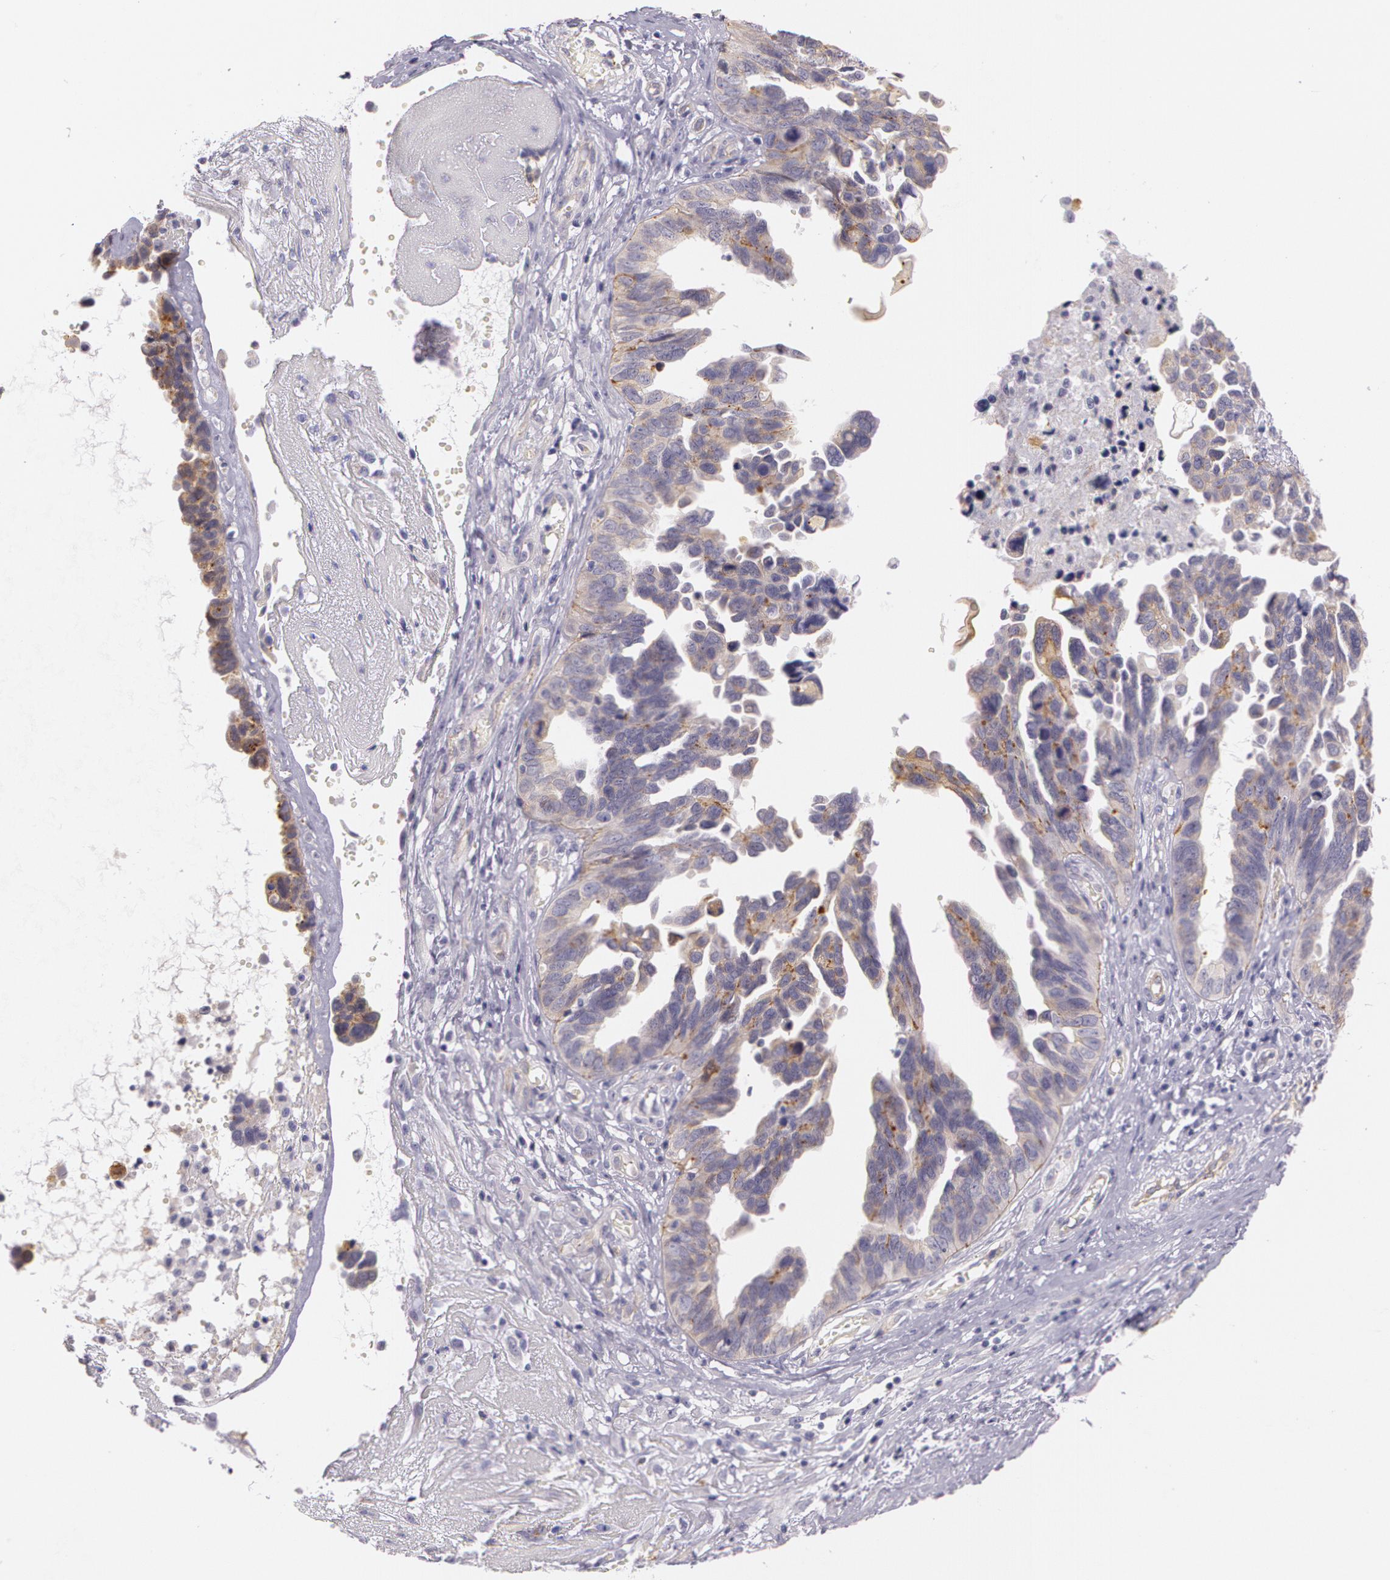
{"staining": {"intensity": "weak", "quantity": ">75%", "location": "cytoplasmic/membranous"}, "tissue": "ovarian cancer", "cell_type": "Tumor cells", "image_type": "cancer", "snomed": [{"axis": "morphology", "description": "Cystadenocarcinoma, serous, NOS"}, {"axis": "topography", "description": "Ovary"}], "caption": "Immunohistochemistry (IHC) (DAB (3,3'-diaminobenzidine)) staining of human ovarian cancer displays weak cytoplasmic/membranous protein positivity in about >75% of tumor cells.", "gene": "APP", "patient": {"sex": "female", "age": 64}}